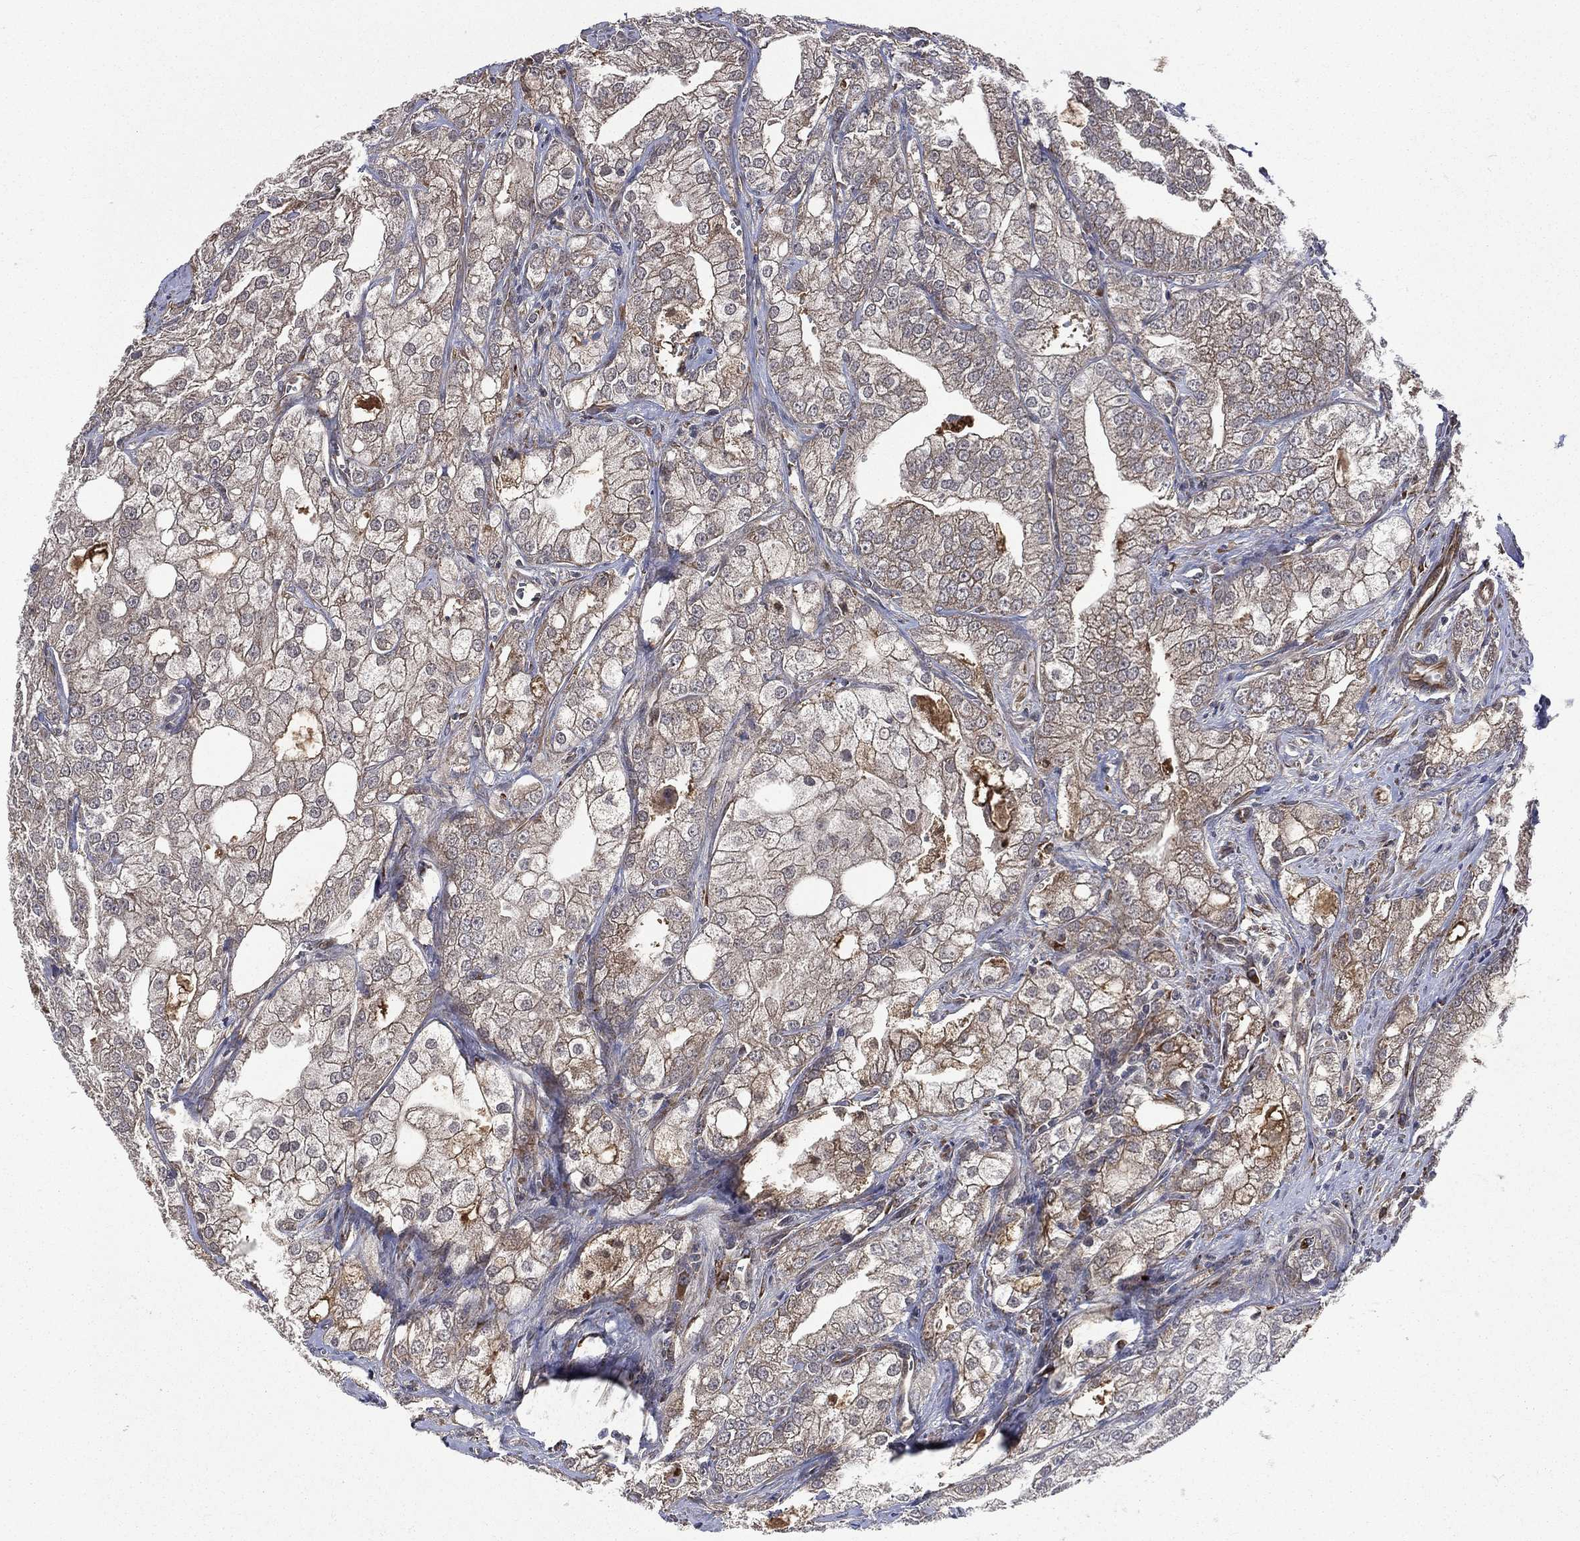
{"staining": {"intensity": "moderate", "quantity": "<25%", "location": "cytoplasmic/membranous"}, "tissue": "prostate cancer", "cell_type": "Tumor cells", "image_type": "cancer", "snomed": [{"axis": "morphology", "description": "Adenocarcinoma, NOS"}, {"axis": "topography", "description": "Prostate"}], "caption": "IHC (DAB) staining of adenocarcinoma (prostate) exhibits moderate cytoplasmic/membranous protein positivity in approximately <25% of tumor cells. (DAB (3,3'-diaminobenzidine) = brown stain, brightfield microscopy at high magnification).", "gene": "RAB11FIP4", "patient": {"sex": "male", "age": 70}}